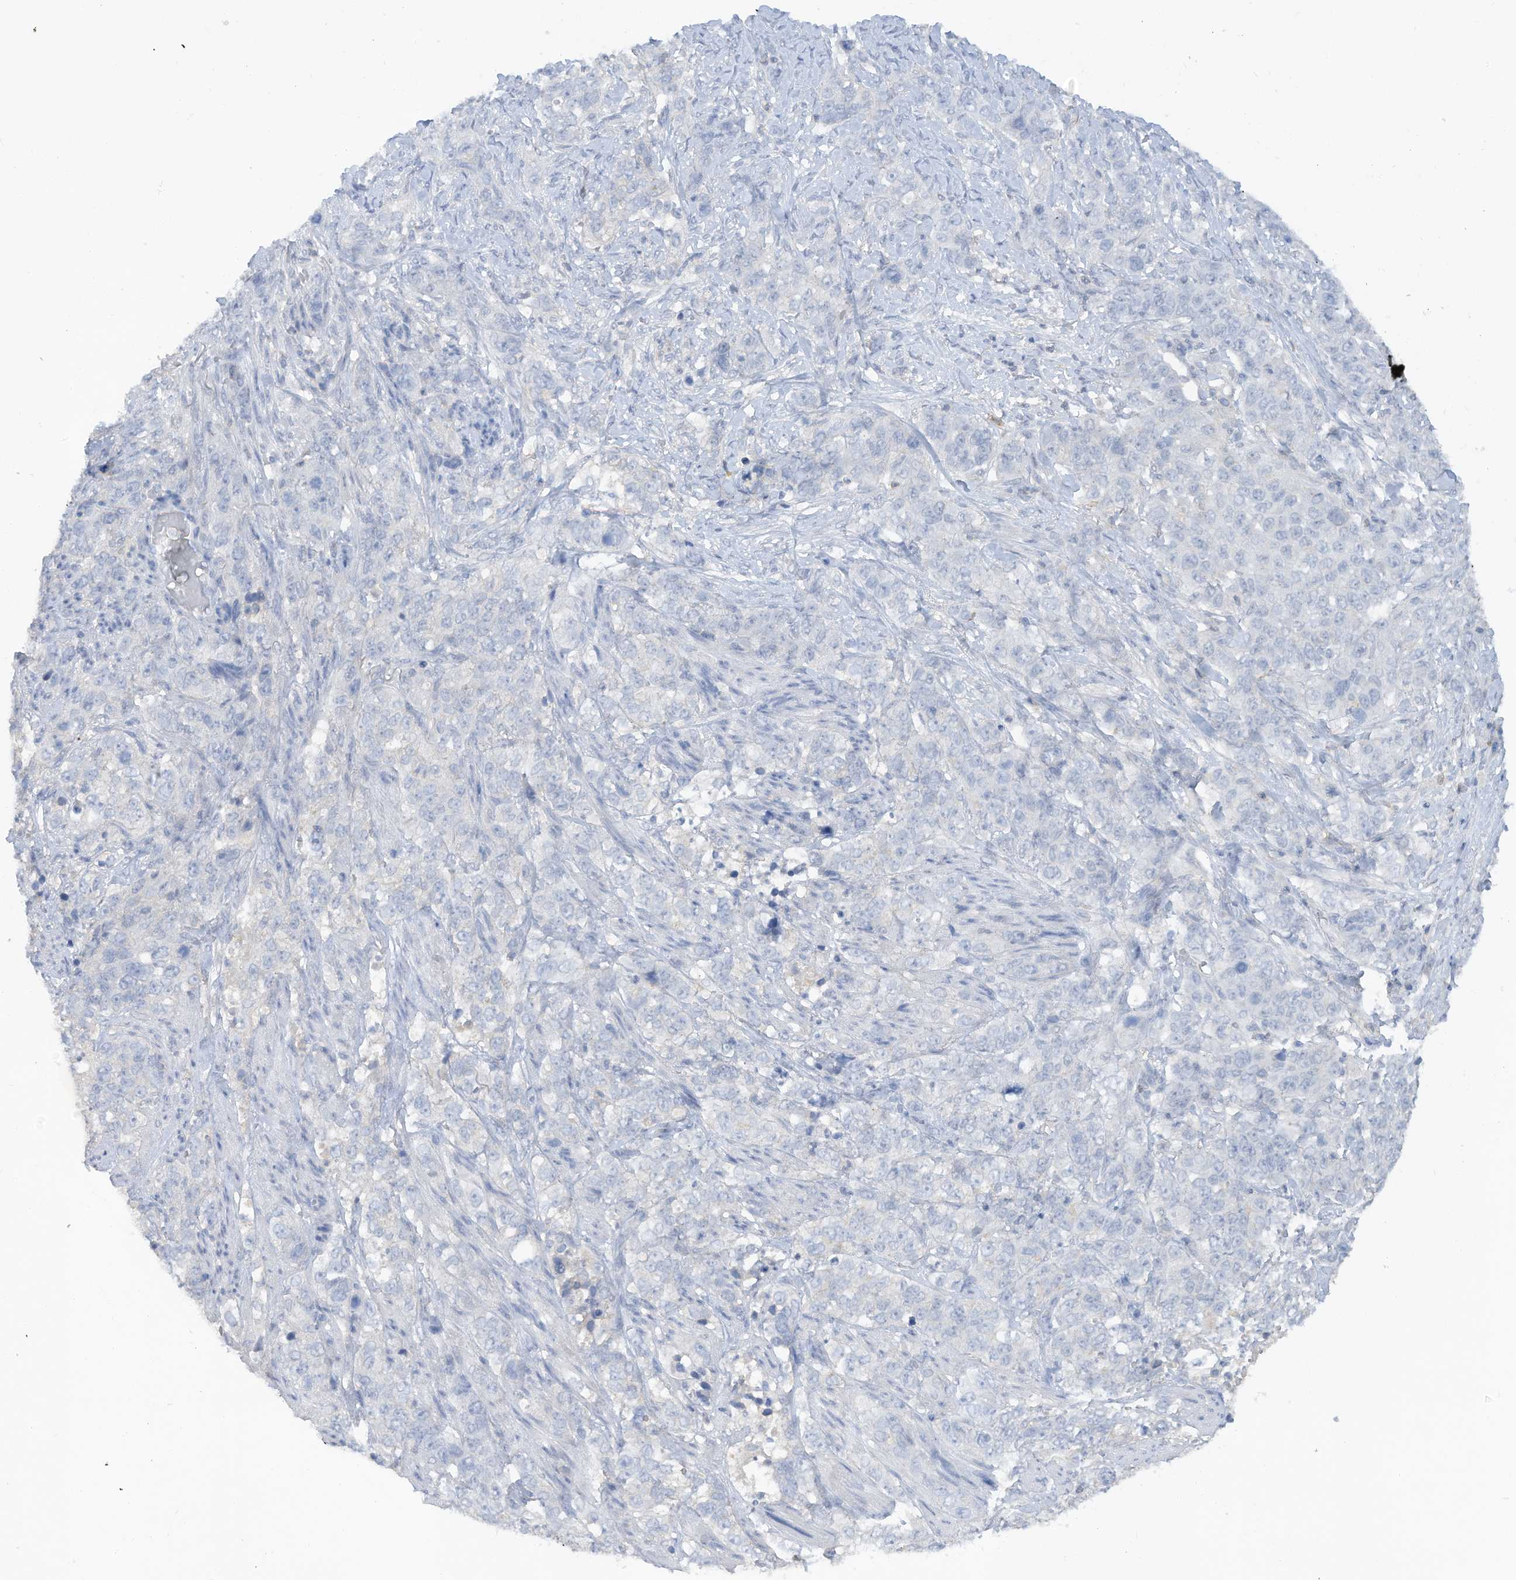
{"staining": {"intensity": "negative", "quantity": "none", "location": "none"}, "tissue": "stomach cancer", "cell_type": "Tumor cells", "image_type": "cancer", "snomed": [{"axis": "morphology", "description": "Adenocarcinoma, NOS"}, {"axis": "topography", "description": "Stomach"}], "caption": "High magnification brightfield microscopy of stomach cancer stained with DAB (3,3'-diaminobenzidine) (brown) and counterstained with hematoxylin (blue): tumor cells show no significant expression.", "gene": "HAS3", "patient": {"sex": "male", "age": 48}}